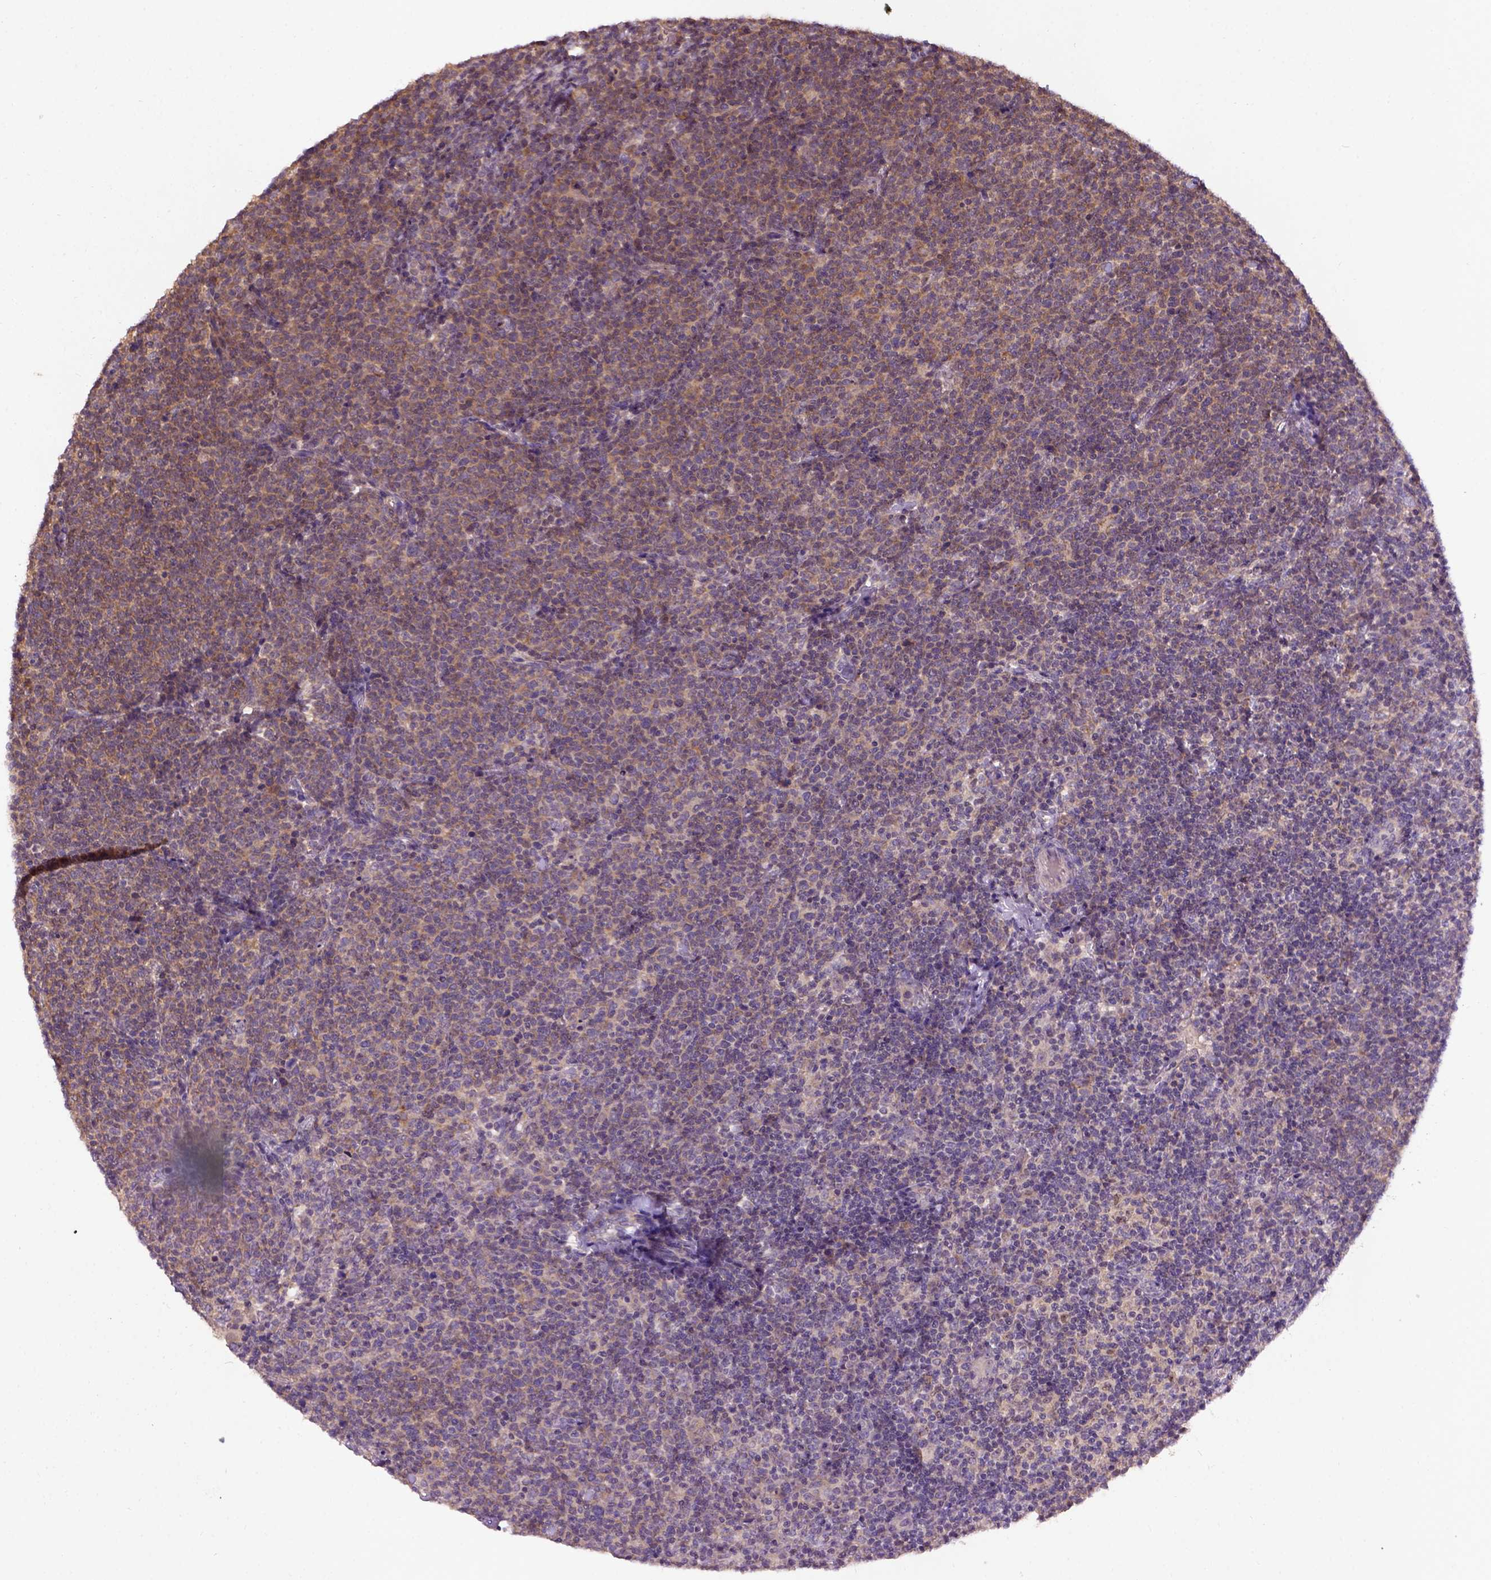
{"staining": {"intensity": "moderate", "quantity": ">75%", "location": "cytoplasmic/membranous"}, "tissue": "lymphoma", "cell_type": "Tumor cells", "image_type": "cancer", "snomed": [{"axis": "morphology", "description": "Malignant lymphoma, non-Hodgkin's type, High grade"}, {"axis": "topography", "description": "Lymph node"}], "caption": "About >75% of tumor cells in lymphoma demonstrate moderate cytoplasmic/membranous protein expression as visualized by brown immunohistochemical staining.", "gene": "KBTBD8", "patient": {"sex": "male", "age": 61}}